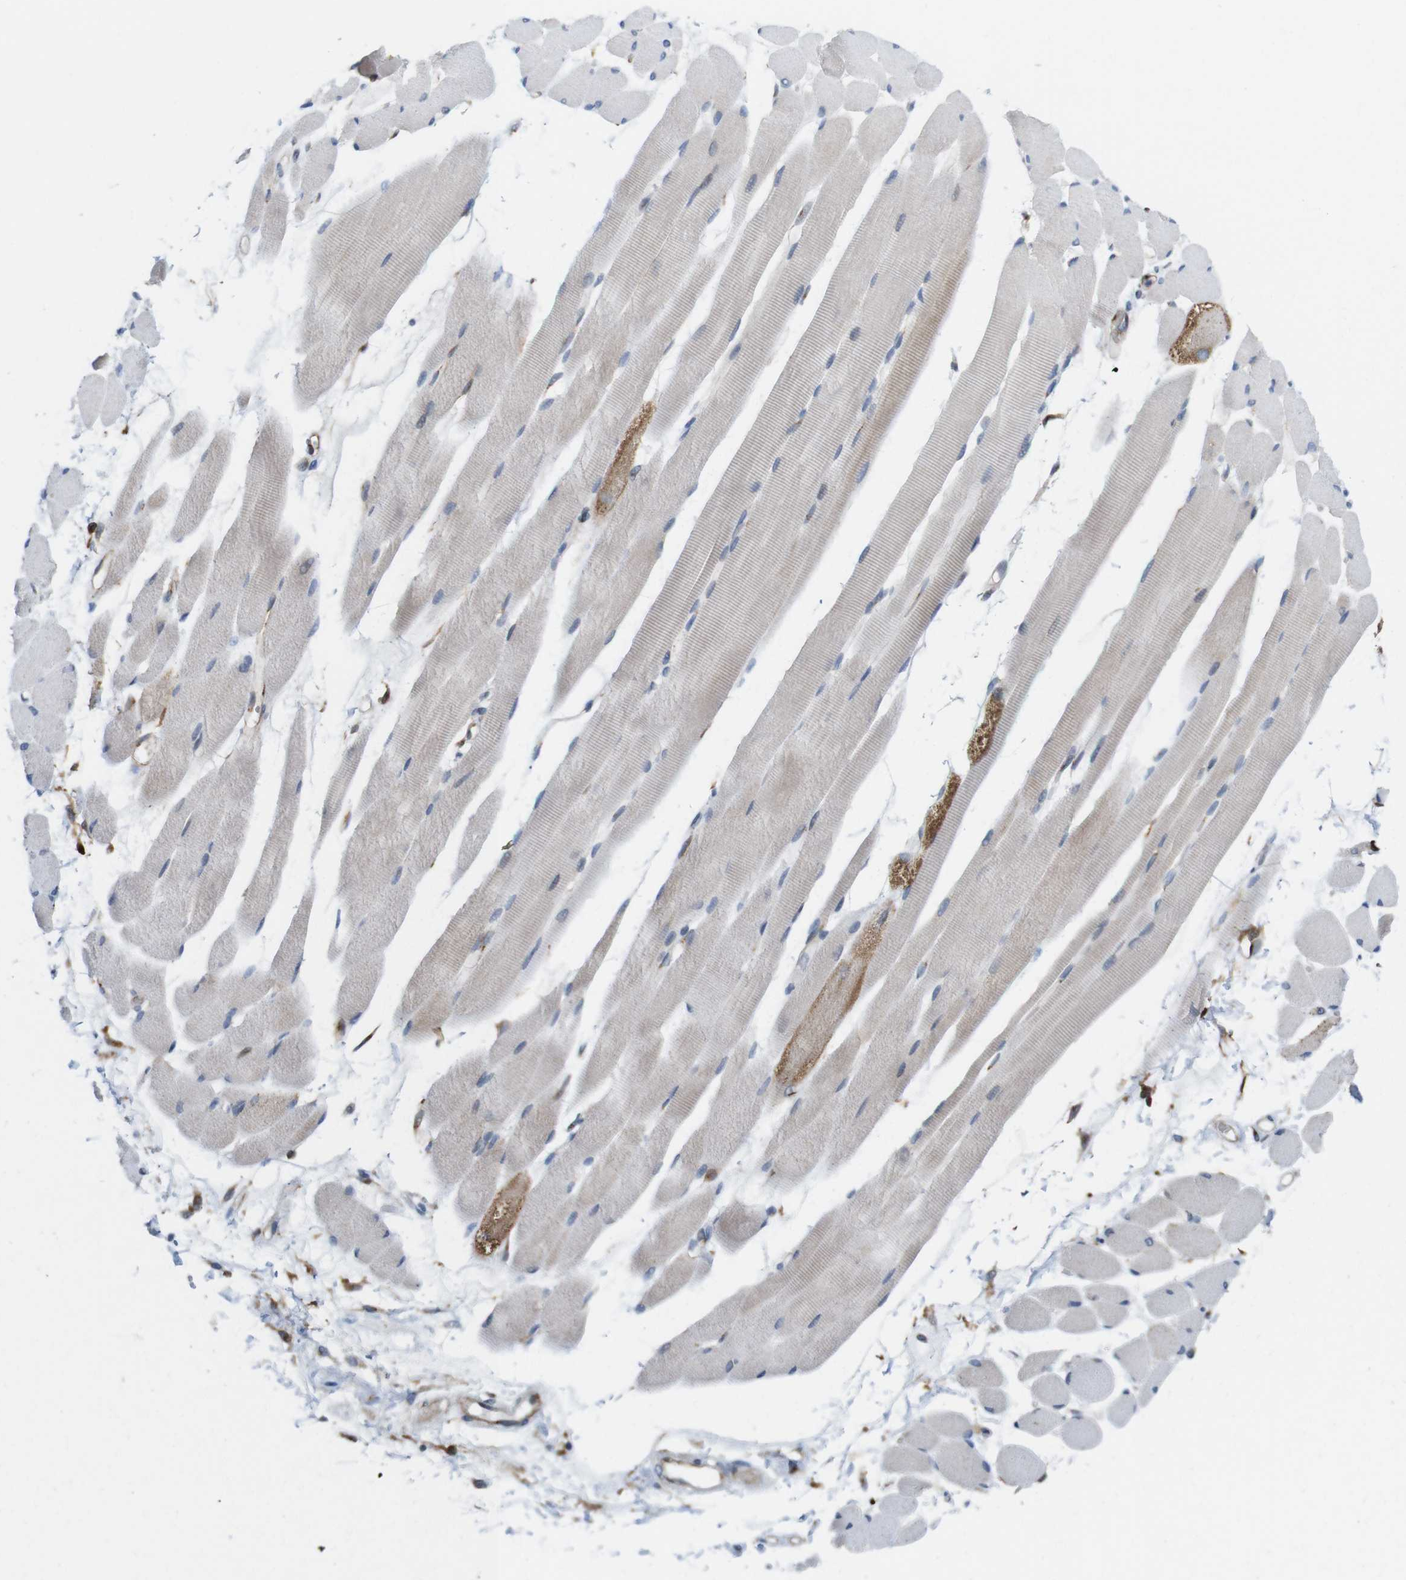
{"staining": {"intensity": "moderate", "quantity": "<25%", "location": "cytoplasmic/membranous"}, "tissue": "skeletal muscle", "cell_type": "Myocytes", "image_type": "normal", "snomed": [{"axis": "morphology", "description": "Normal tissue, NOS"}, {"axis": "topography", "description": "Skeletal muscle"}, {"axis": "topography", "description": "Peripheral nerve tissue"}], "caption": "Protein analysis of benign skeletal muscle shows moderate cytoplasmic/membranous expression in about <25% of myocytes.", "gene": "EFCAB14", "patient": {"sex": "female", "age": 84}}